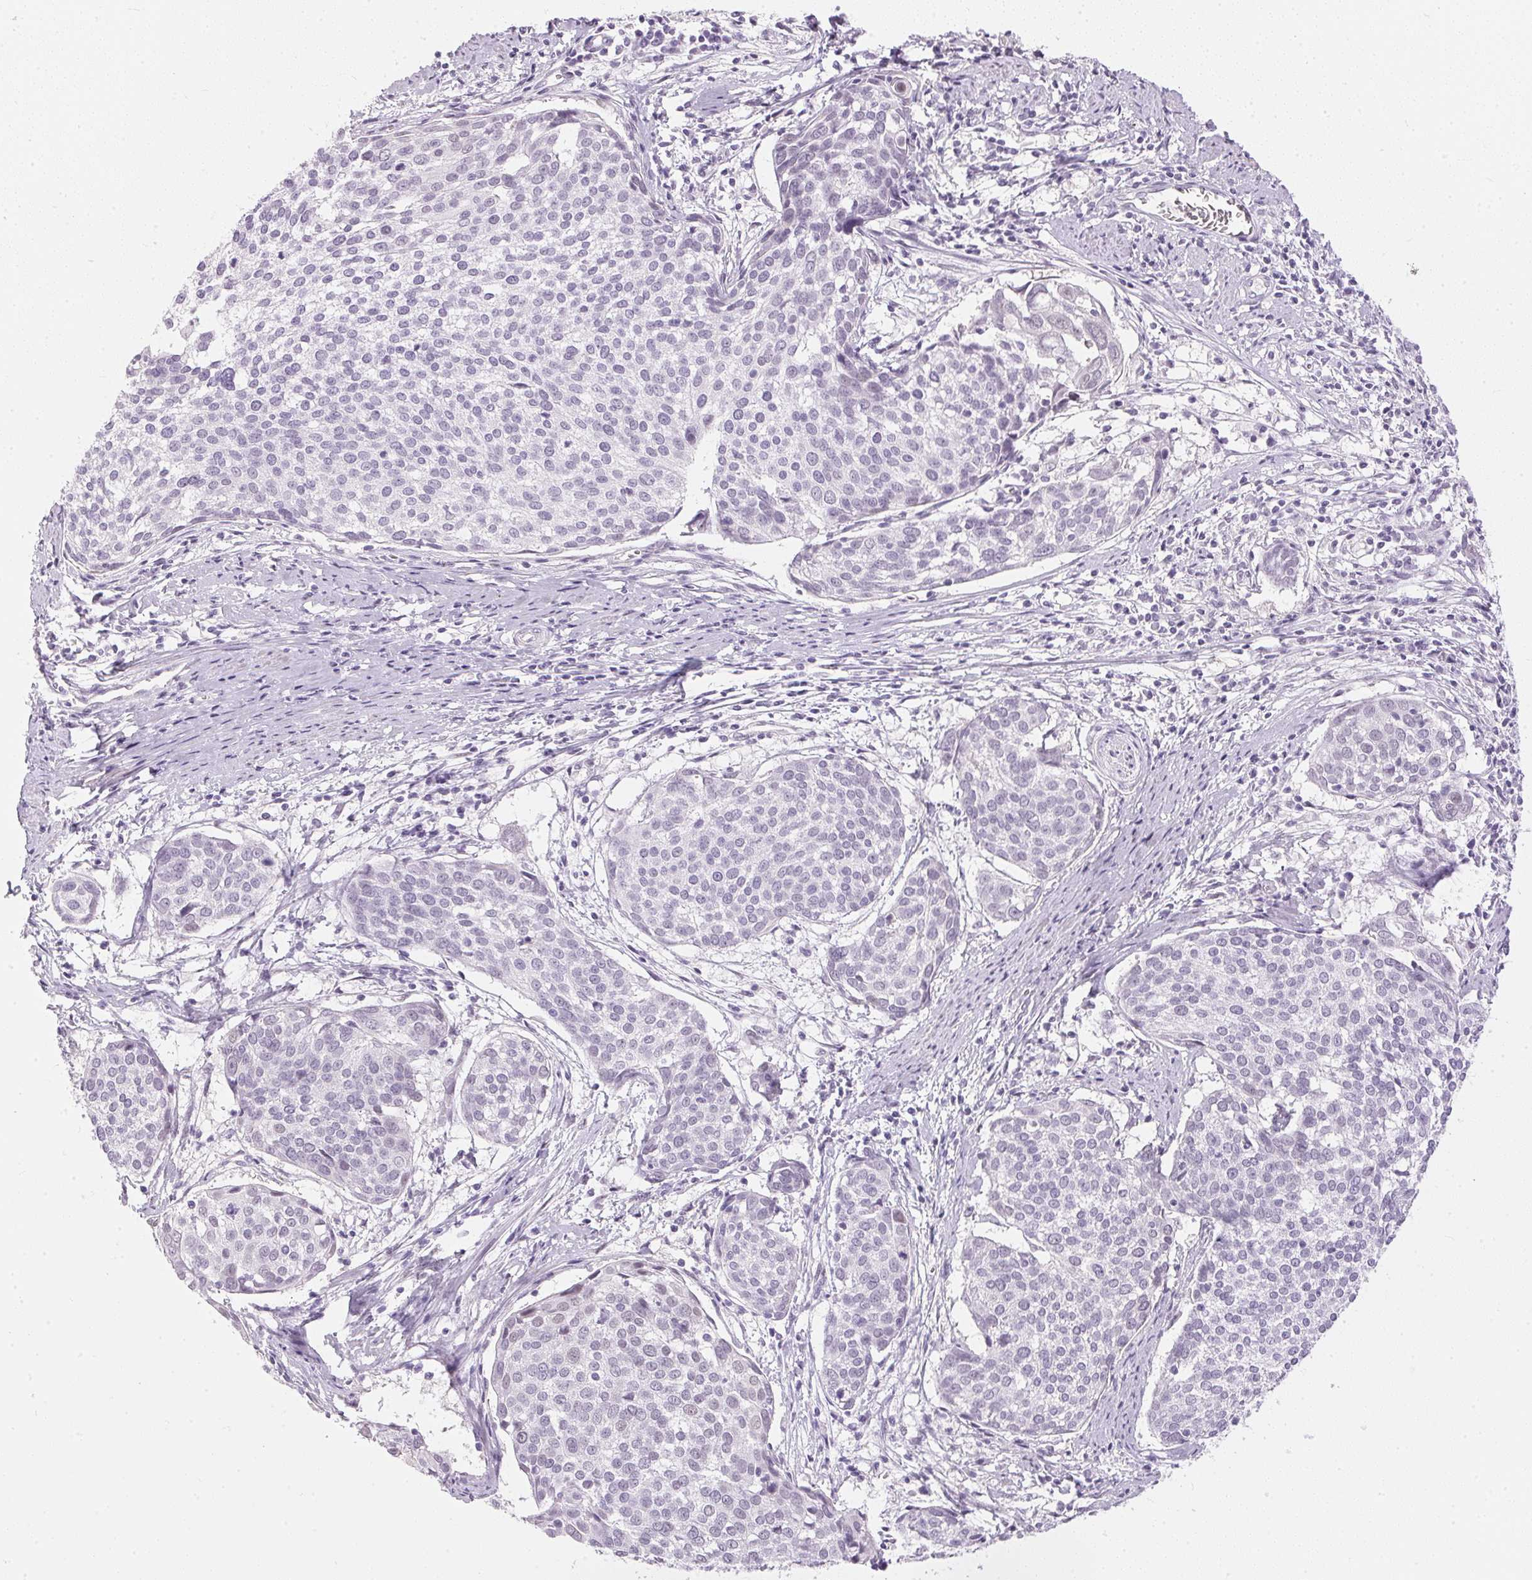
{"staining": {"intensity": "weak", "quantity": "<25%", "location": "nuclear"}, "tissue": "cervical cancer", "cell_type": "Tumor cells", "image_type": "cancer", "snomed": [{"axis": "morphology", "description": "Squamous cell carcinoma, NOS"}, {"axis": "topography", "description": "Cervix"}], "caption": "Immunohistochemistry (IHC) micrograph of human squamous cell carcinoma (cervical) stained for a protein (brown), which demonstrates no positivity in tumor cells.", "gene": "GBP6", "patient": {"sex": "female", "age": 39}}